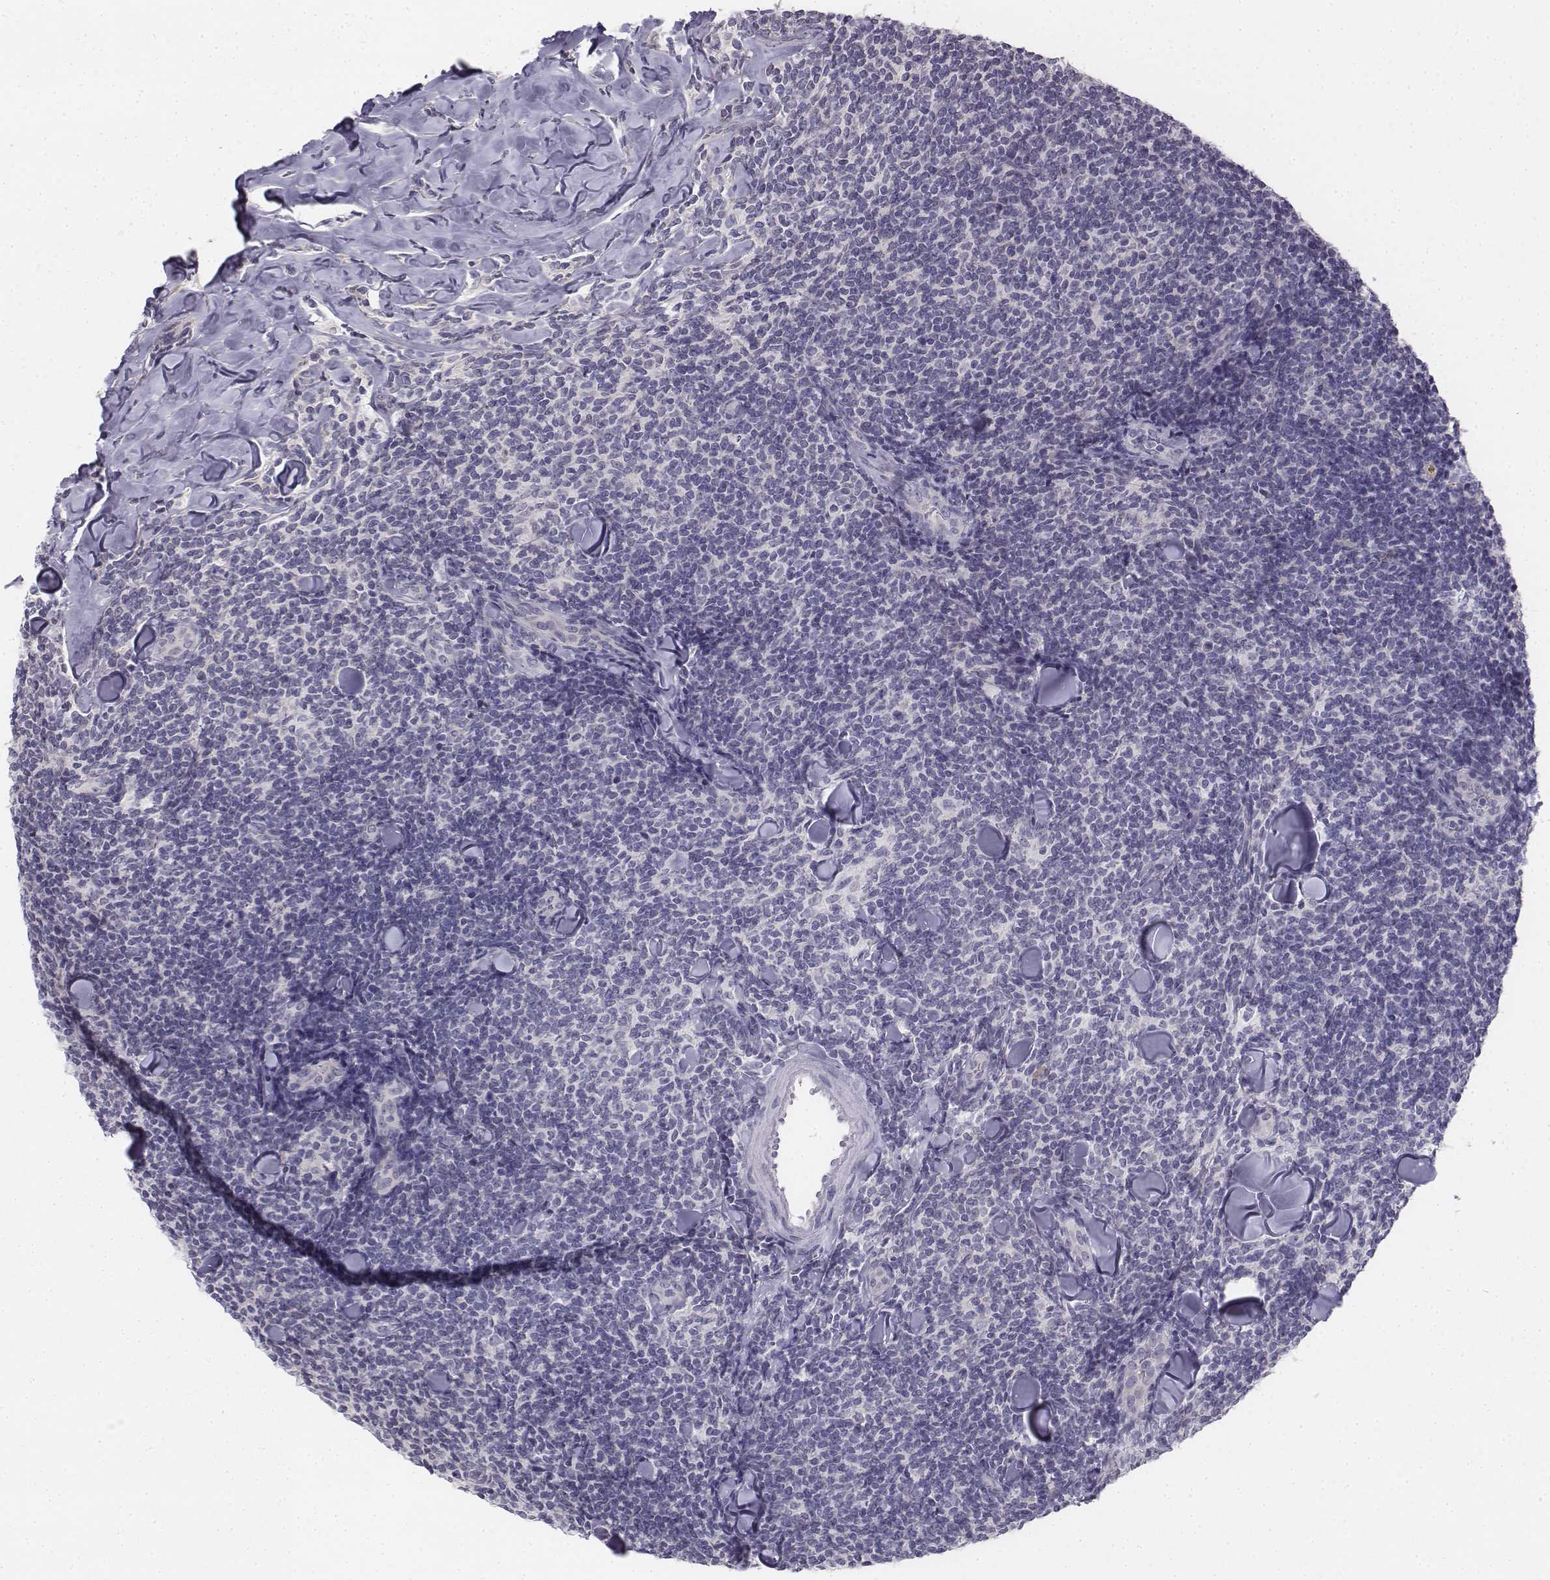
{"staining": {"intensity": "negative", "quantity": "none", "location": "none"}, "tissue": "lymphoma", "cell_type": "Tumor cells", "image_type": "cancer", "snomed": [{"axis": "morphology", "description": "Malignant lymphoma, non-Hodgkin's type, Low grade"}, {"axis": "topography", "description": "Lymph node"}], "caption": "High magnification brightfield microscopy of malignant lymphoma, non-Hodgkin's type (low-grade) stained with DAB (brown) and counterstained with hematoxylin (blue): tumor cells show no significant expression.", "gene": "PENK", "patient": {"sex": "female", "age": 56}}